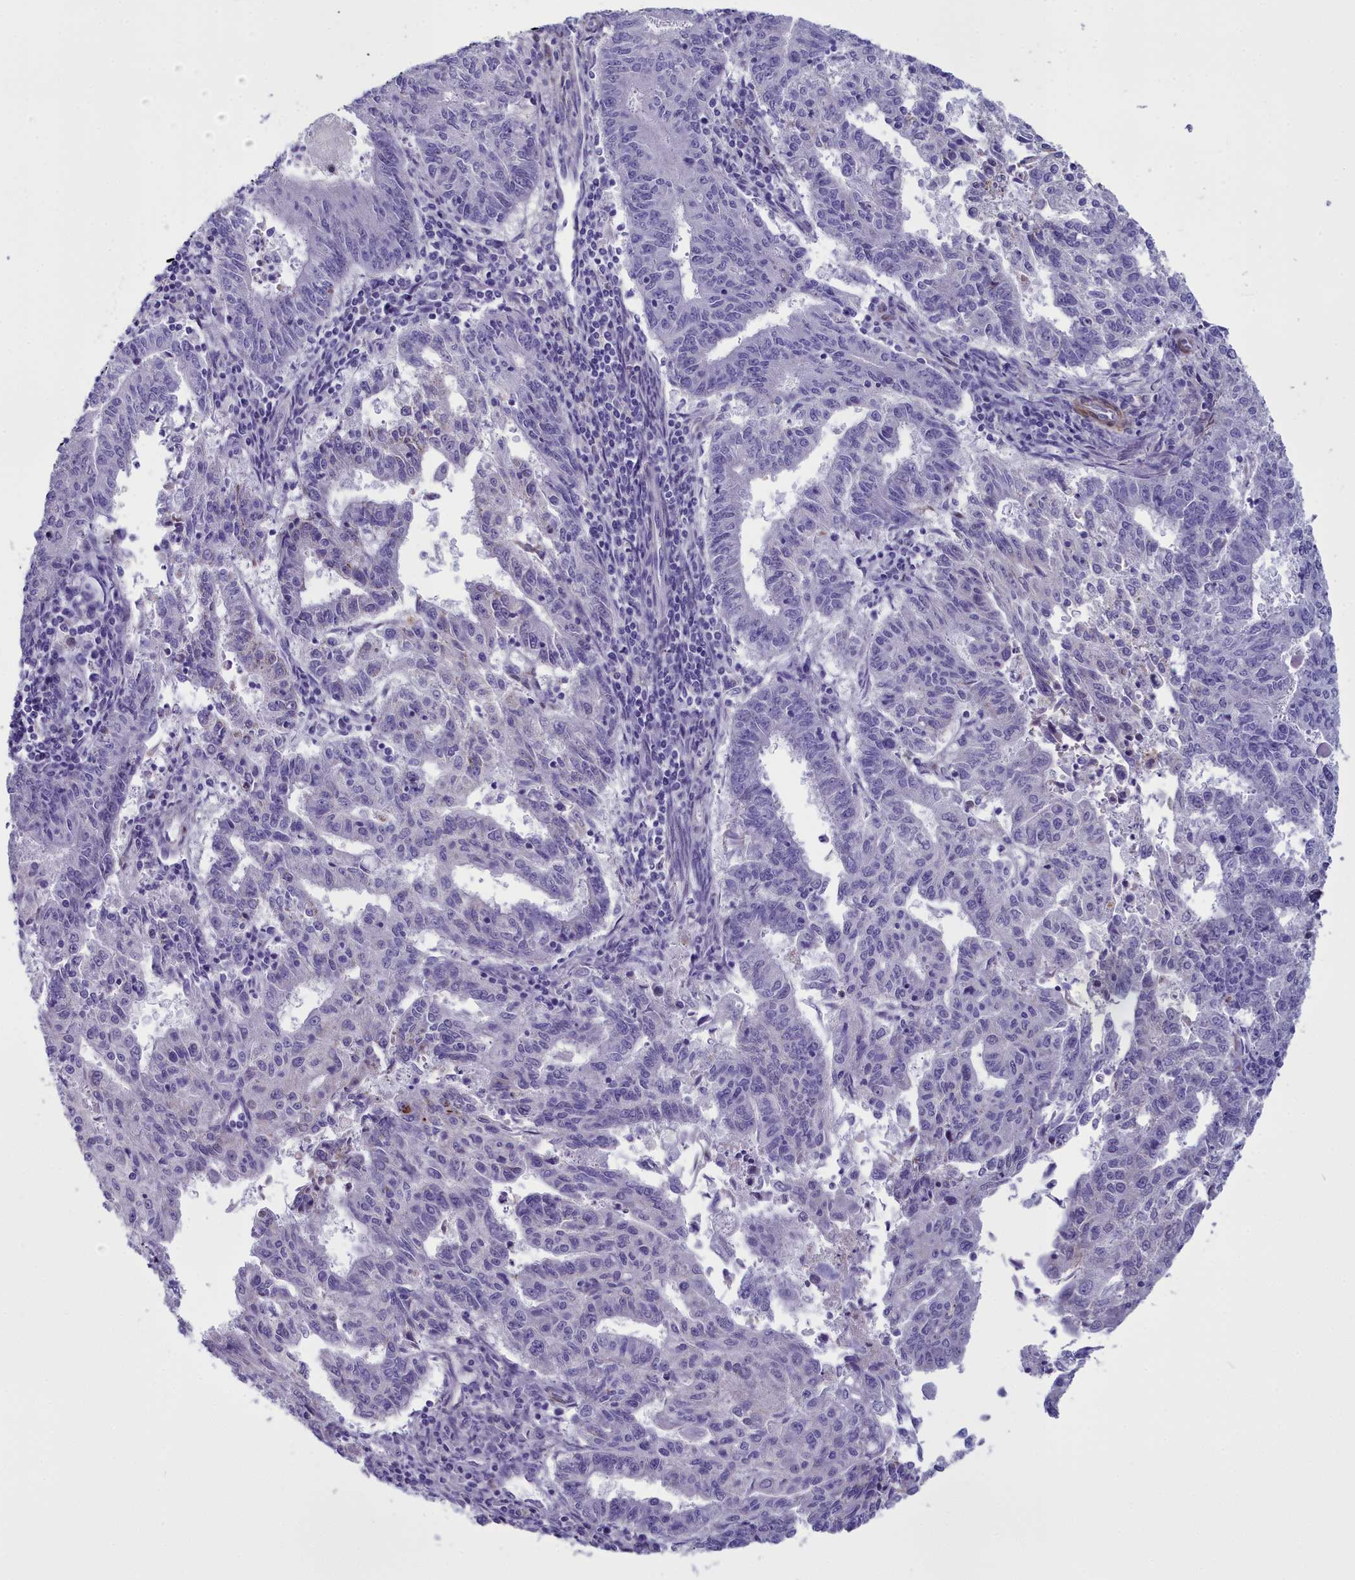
{"staining": {"intensity": "negative", "quantity": "none", "location": "none"}, "tissue": "endometrial cancer", "cell_type": "Tumor cells", "image_type": "cancer", "snomed": [{"axis": "morphology", "description": "Adenocarcinoma, NOS"}, {"axis": "topography", "description": "Endometrium"}], "caption": "A histopathology image of human adenocarcinoma (endometrial) is negative for staining in tumor cells.", "gene": "PPP1R14A", "patient": {"sex": "female", "age": 59}}